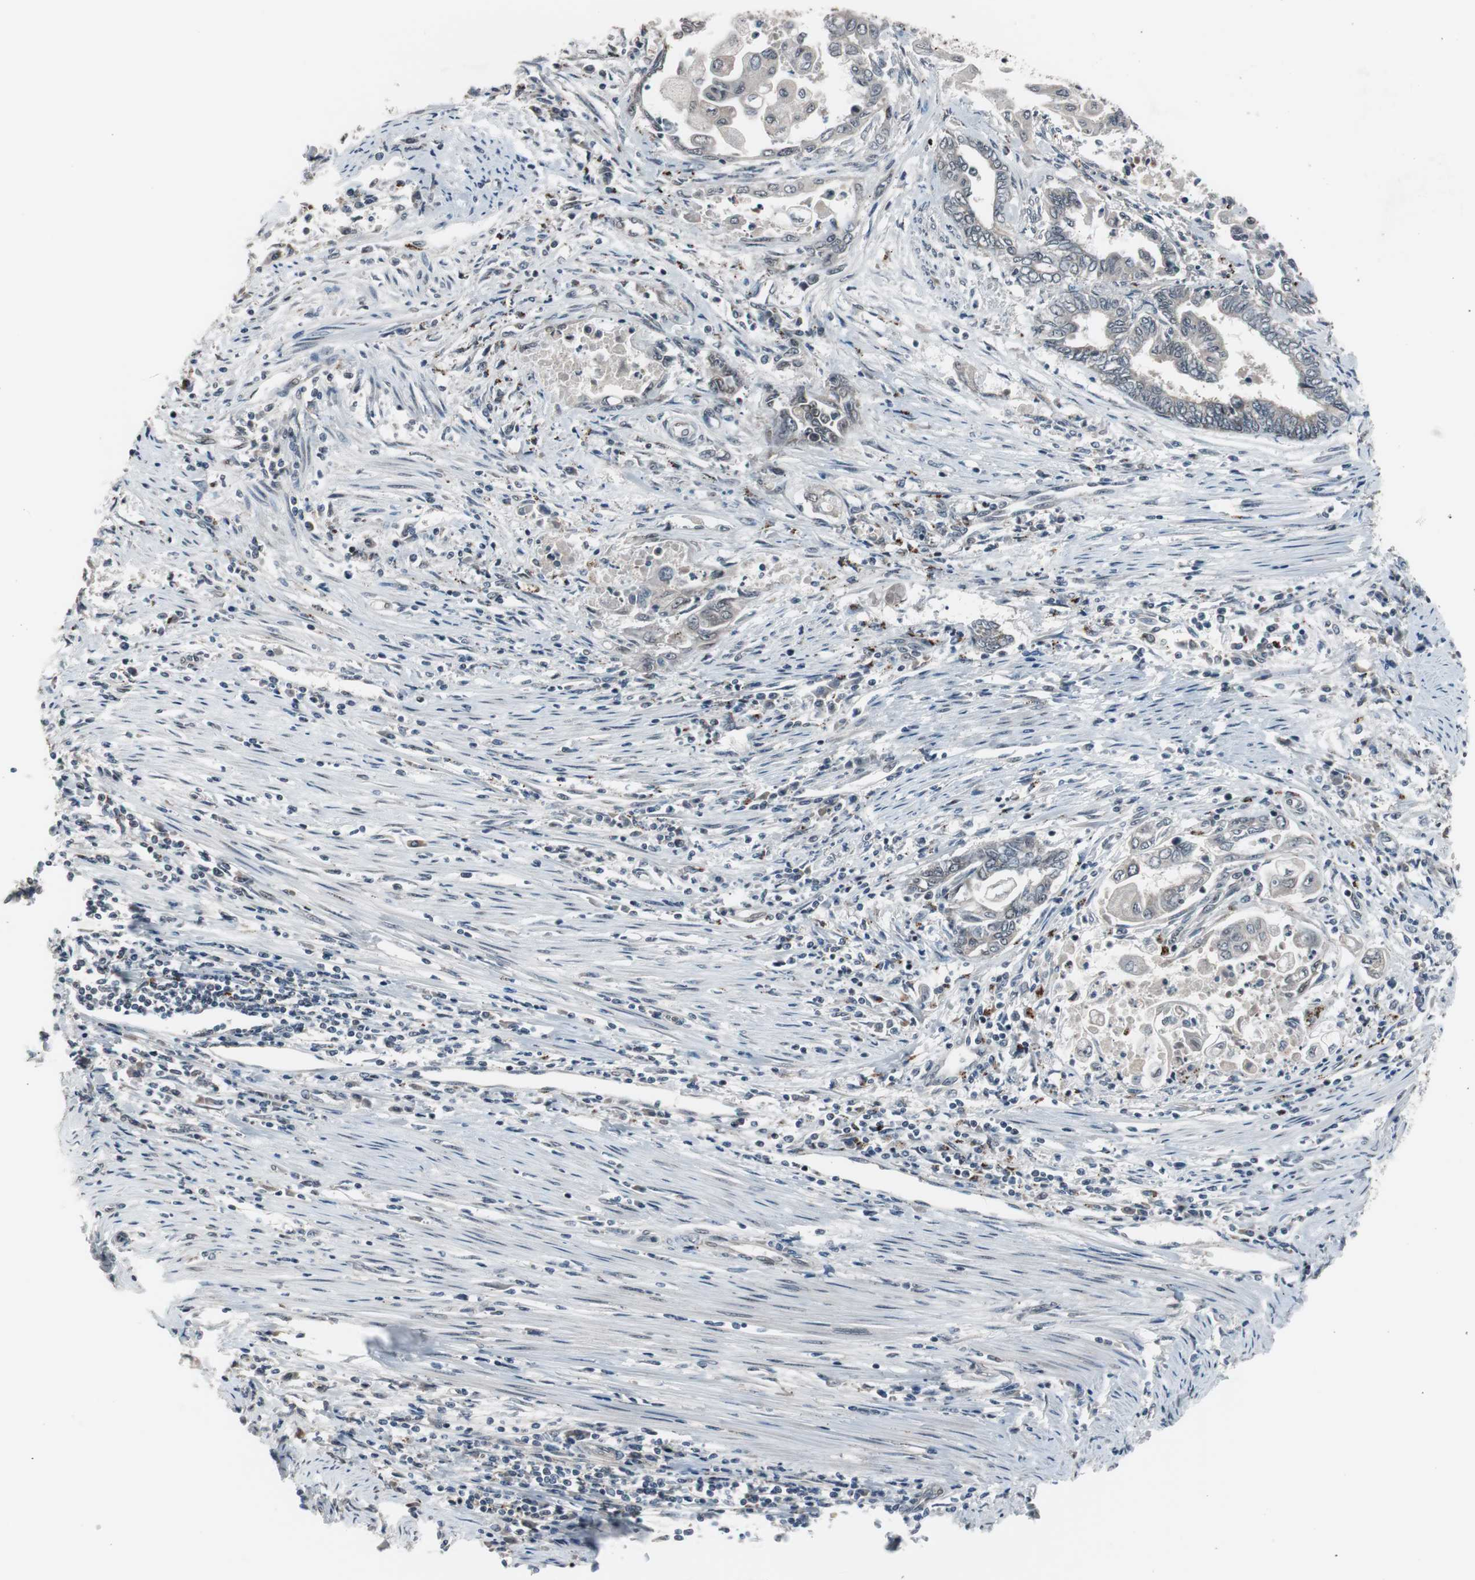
{"staining": {"intensity": "negative", "quantity": "none", "location": "none"}, "tissue": "endometrial cancer", "cell_type": "Tumor cells", "image_type": "cancer", "snomed": [{"axis": "morphology", "description": "Adenocarcinoma, NOS"}, {"axis": "topography", "description": "Uterus"}, {"axis": "topography", "description": "Endometrium"}], "caption": "A histopathology image of human endometrial cancer (adenocarcinoma) is negative for staining in tumor cells. The staining was performed using DAB (3,3'-diaminobenzidine) to visualize the protein expression in brown, while the nuclei were stained in blue with hematoxylin (Magnification: 20x).", "gene": "BOLA1", "patient": {"sex": "female", "age": 70}}